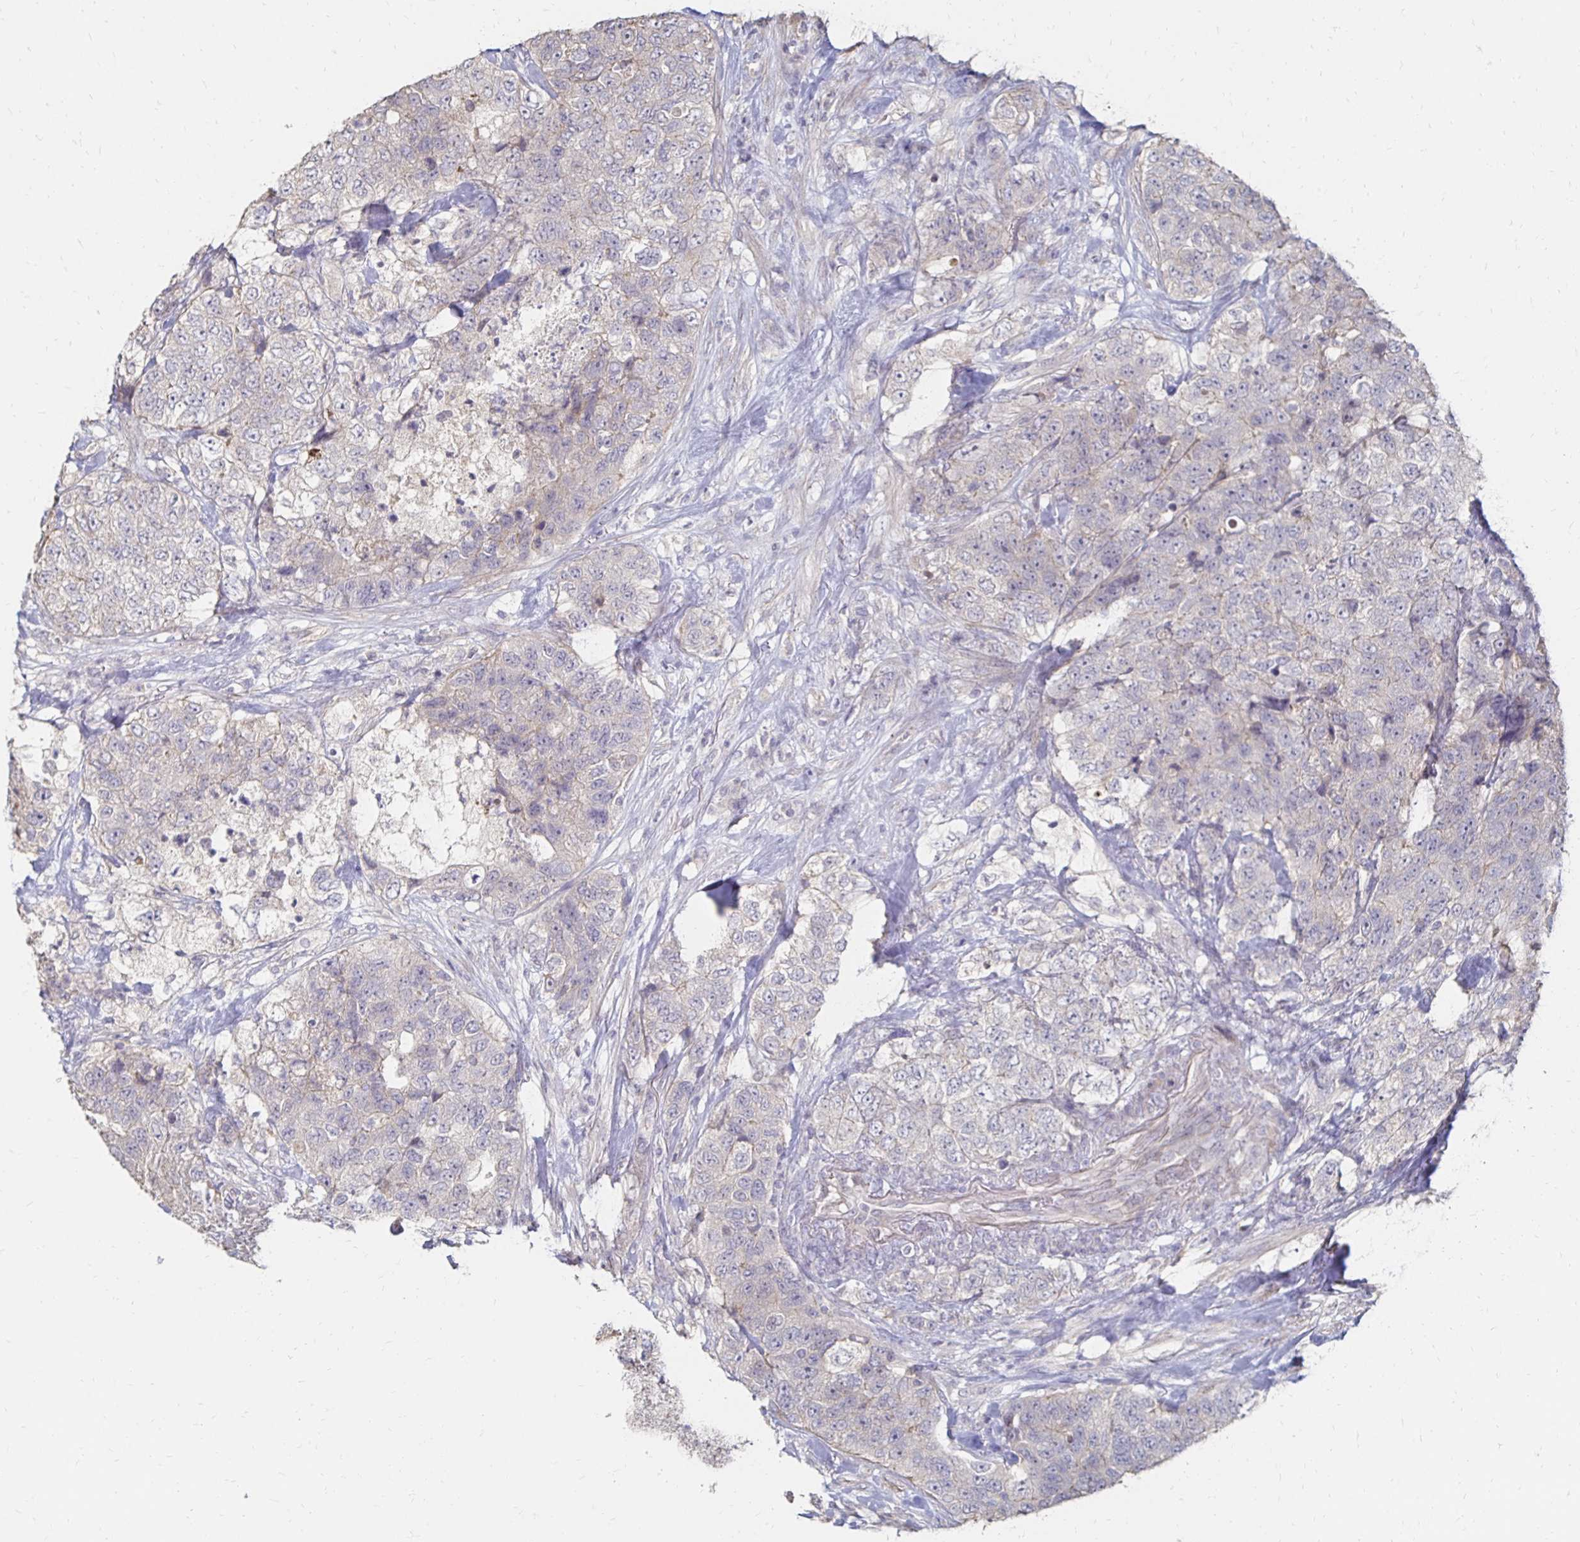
{"staining": {"intensity": "weak", "quantity": "<25%", "location": "cytoplasmic/membranous"}, "tissue": "urothelial cancer", "cell_type": "Tumor cells", "image_type": "cancer", "snomed": [{"axis": "morphology", "description": "Urothelial carcinoma, High grade"}, {"axis": "topography", "description": "Urinary bladder"}], "caption": "A photomicrograph of urothelial carcinoma (high-grade) stained for a protein demonstrates no brown staining in tumor cells. (DAB (3,3'-diaminobenzidine) immunohistochemistry (IHC) with hematoxylin counter stain).", "gene": "ZNF727", "patient": {"sex": "female", "age": 78}}